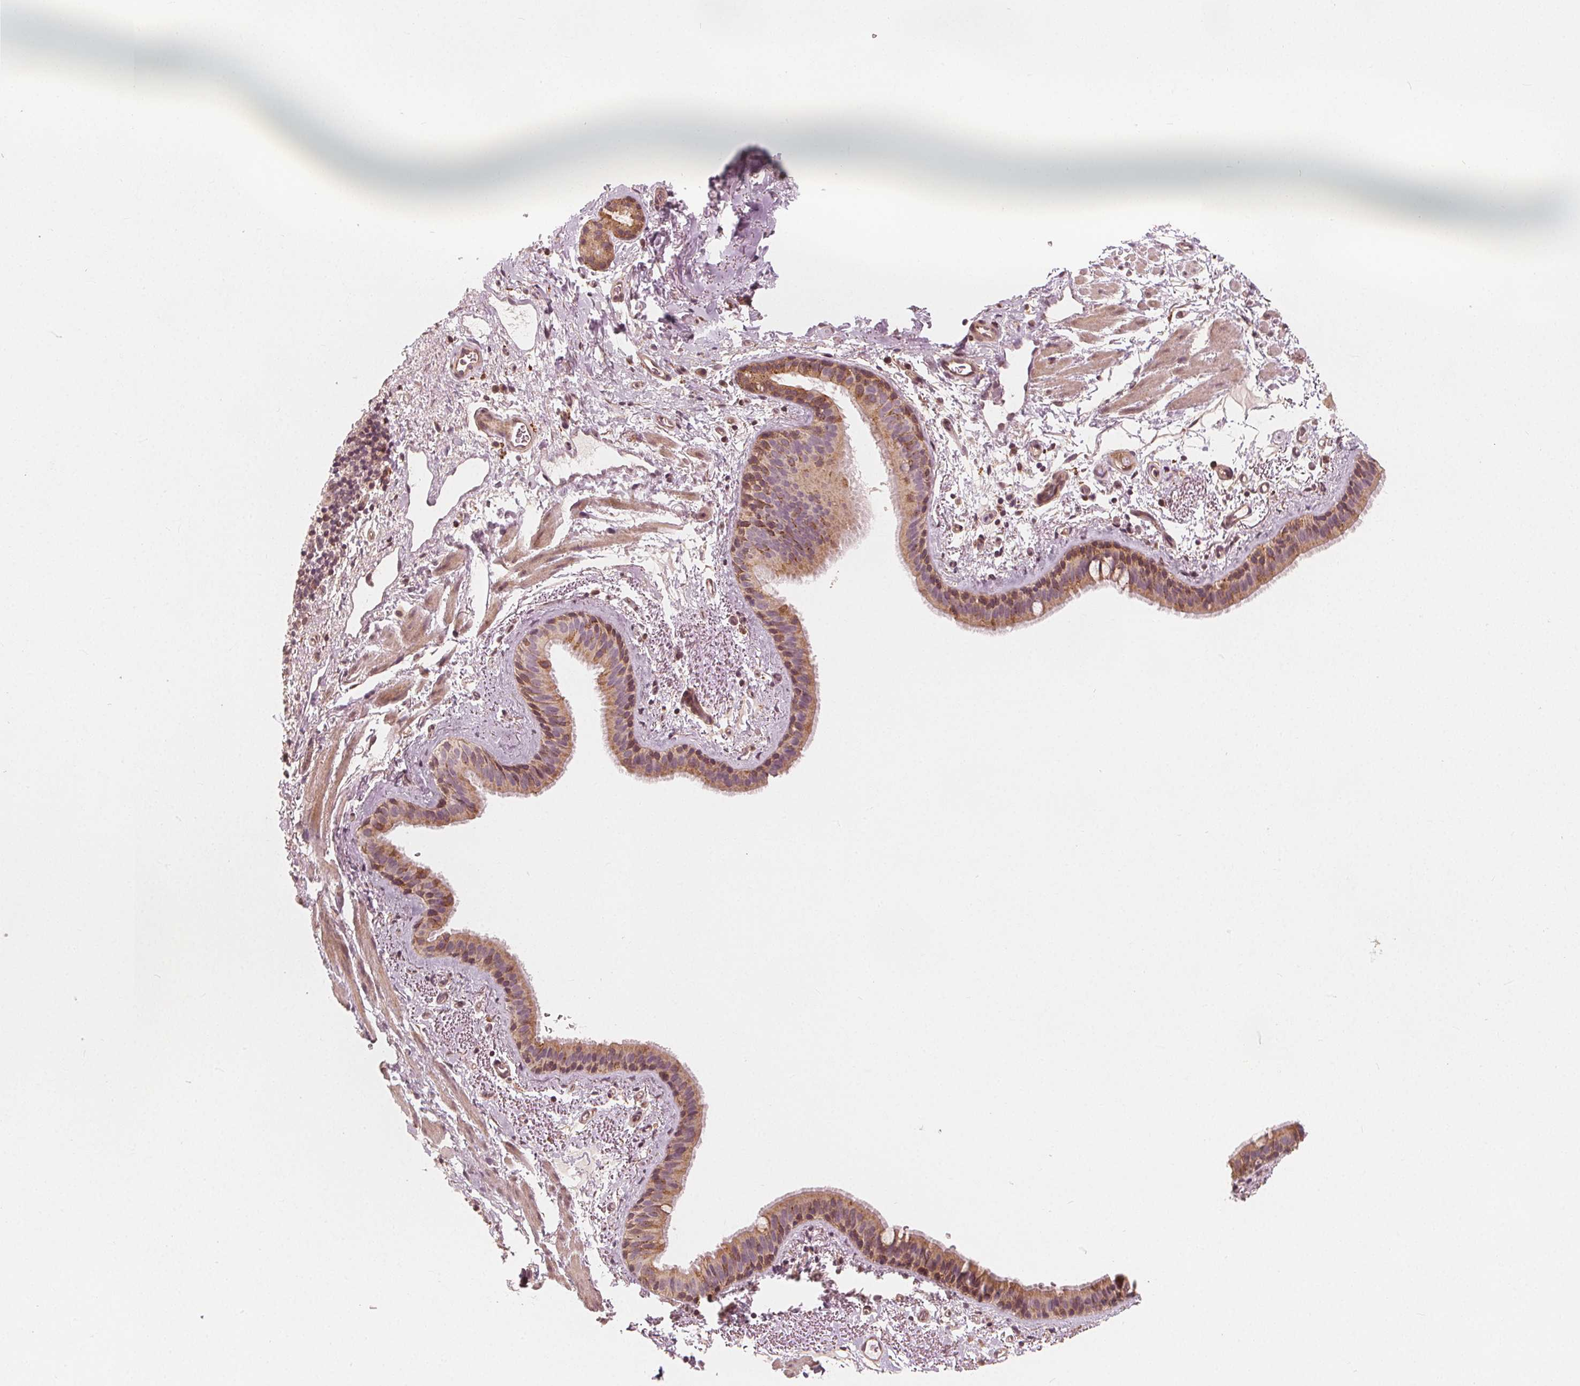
{"staining": {"intensity": "moderate", "quantity": "25%-75%", "location": "cytoplasmic/membranous"}, "tissue": "bronchus", "cell_type": "Respiratory epithelial cells", "image_type": "normal", "snomed": [{"axis": "morphology", "description": "Normal tissue, NOS"}, {"axis": "topography", "description": "Bronchus"}], "caption": "Moderate cytoplasmic/membranous positivity for a protein is present in about 25%-75% of respiratory epithelial cells of normal bronchus using IHC.", "gene": "SNX12", "patient": {"sex": "female", "age": 61}}